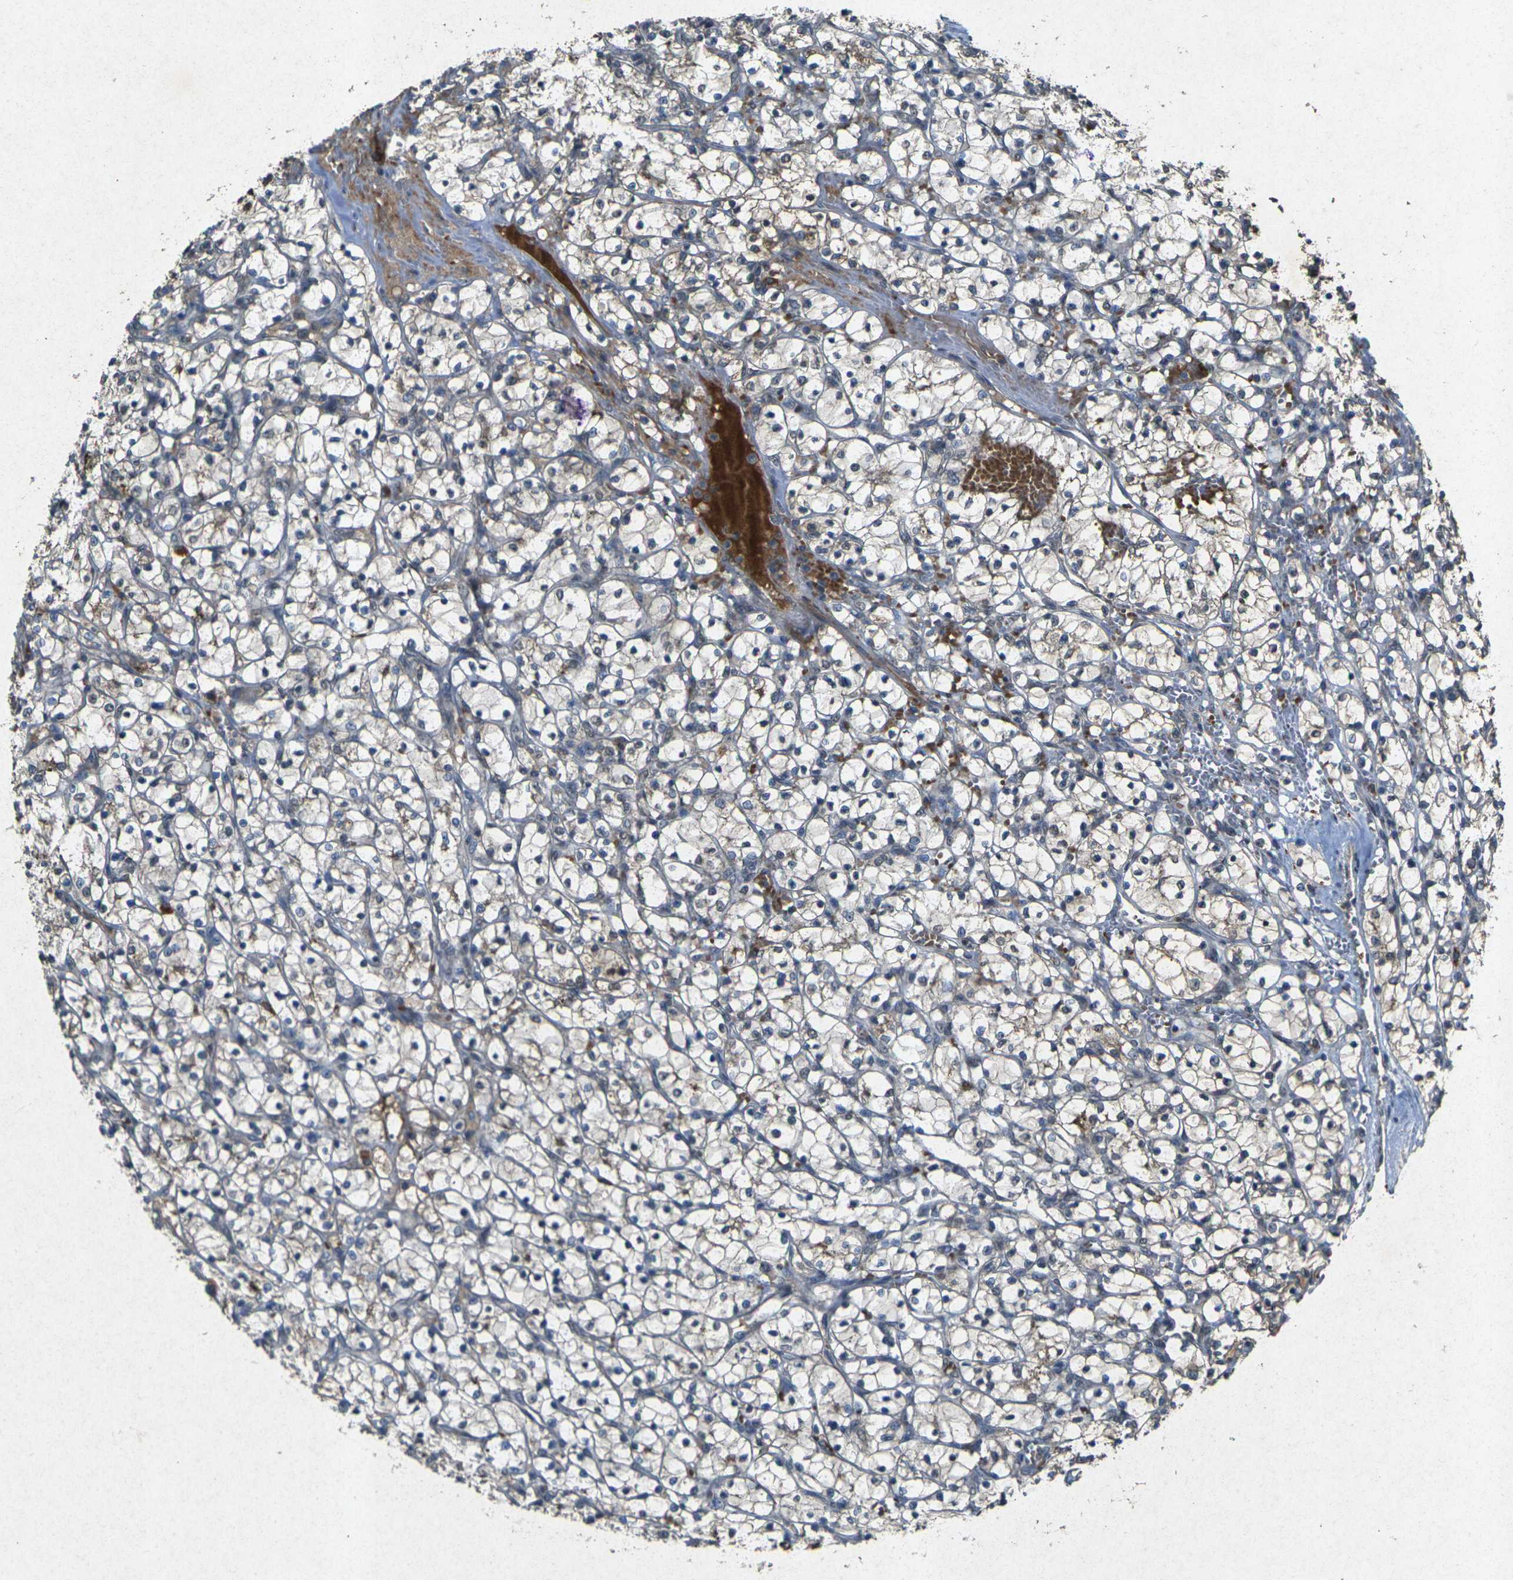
{"staining": {"intensity": "weak", "quantity": "25%-75%", "location": "cytoplasmic/membranous"}, "tissue": "renal cancer", "cell_type": "Tumor cells", "image_type": "cancer", "snomed": [{"axis": "morphology", "description": "Adenocarcinoma, NOS"}, {"axis": "topography", "description": "Kidney"}], "caption": "IHC of renal adenocarcinoma displays low levels of weak cytoplasmic/membranous positivity in about 25%-75% of tumor cells.", "gene": "RGMA", "patient": {"sex": "female", "age": 69}}